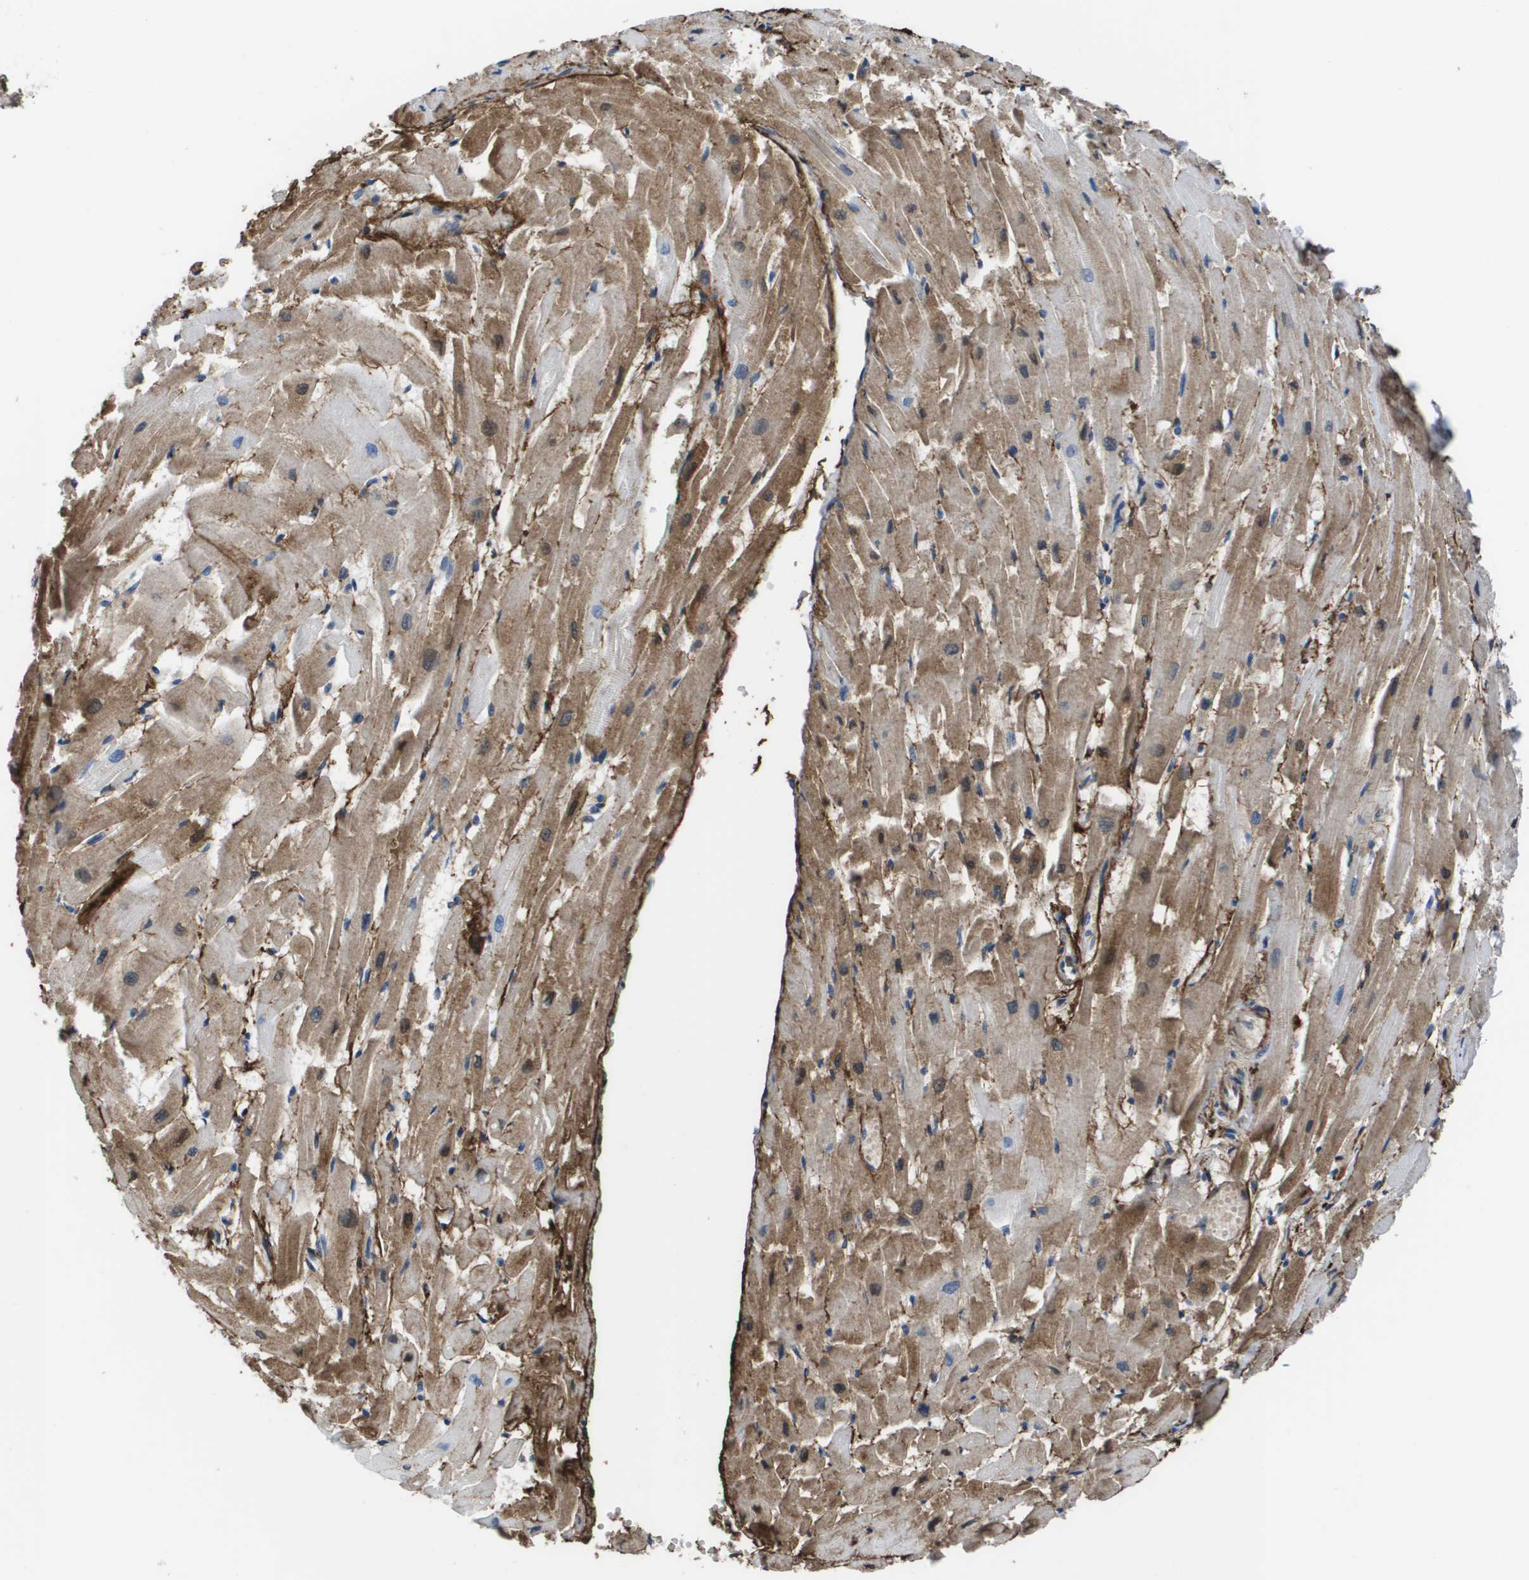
{"staining": {"intensity": "moderate", "quantity": "25%-75%", "location": "cytoplasmic/membranous"}, "tissue": "heart muscle", "cell_type": "Cardiomyocytes", "image_type": "normal", "snomed": [{"axis": "morphology", "description": "Normal tissue, NOS"}, {"axis": "topography", "description": "Heart"}], "caption": "The histopathology image exhibits staining of benign heart muscle, revealing moderate cytoplasmic/membranous protein positivity (brown color) within cardiomyocytes. The protein is shown in brown color, while the nuclei are stained blue.", "gene": "VTN", "patient": {"sex": "female", "age": 19}}